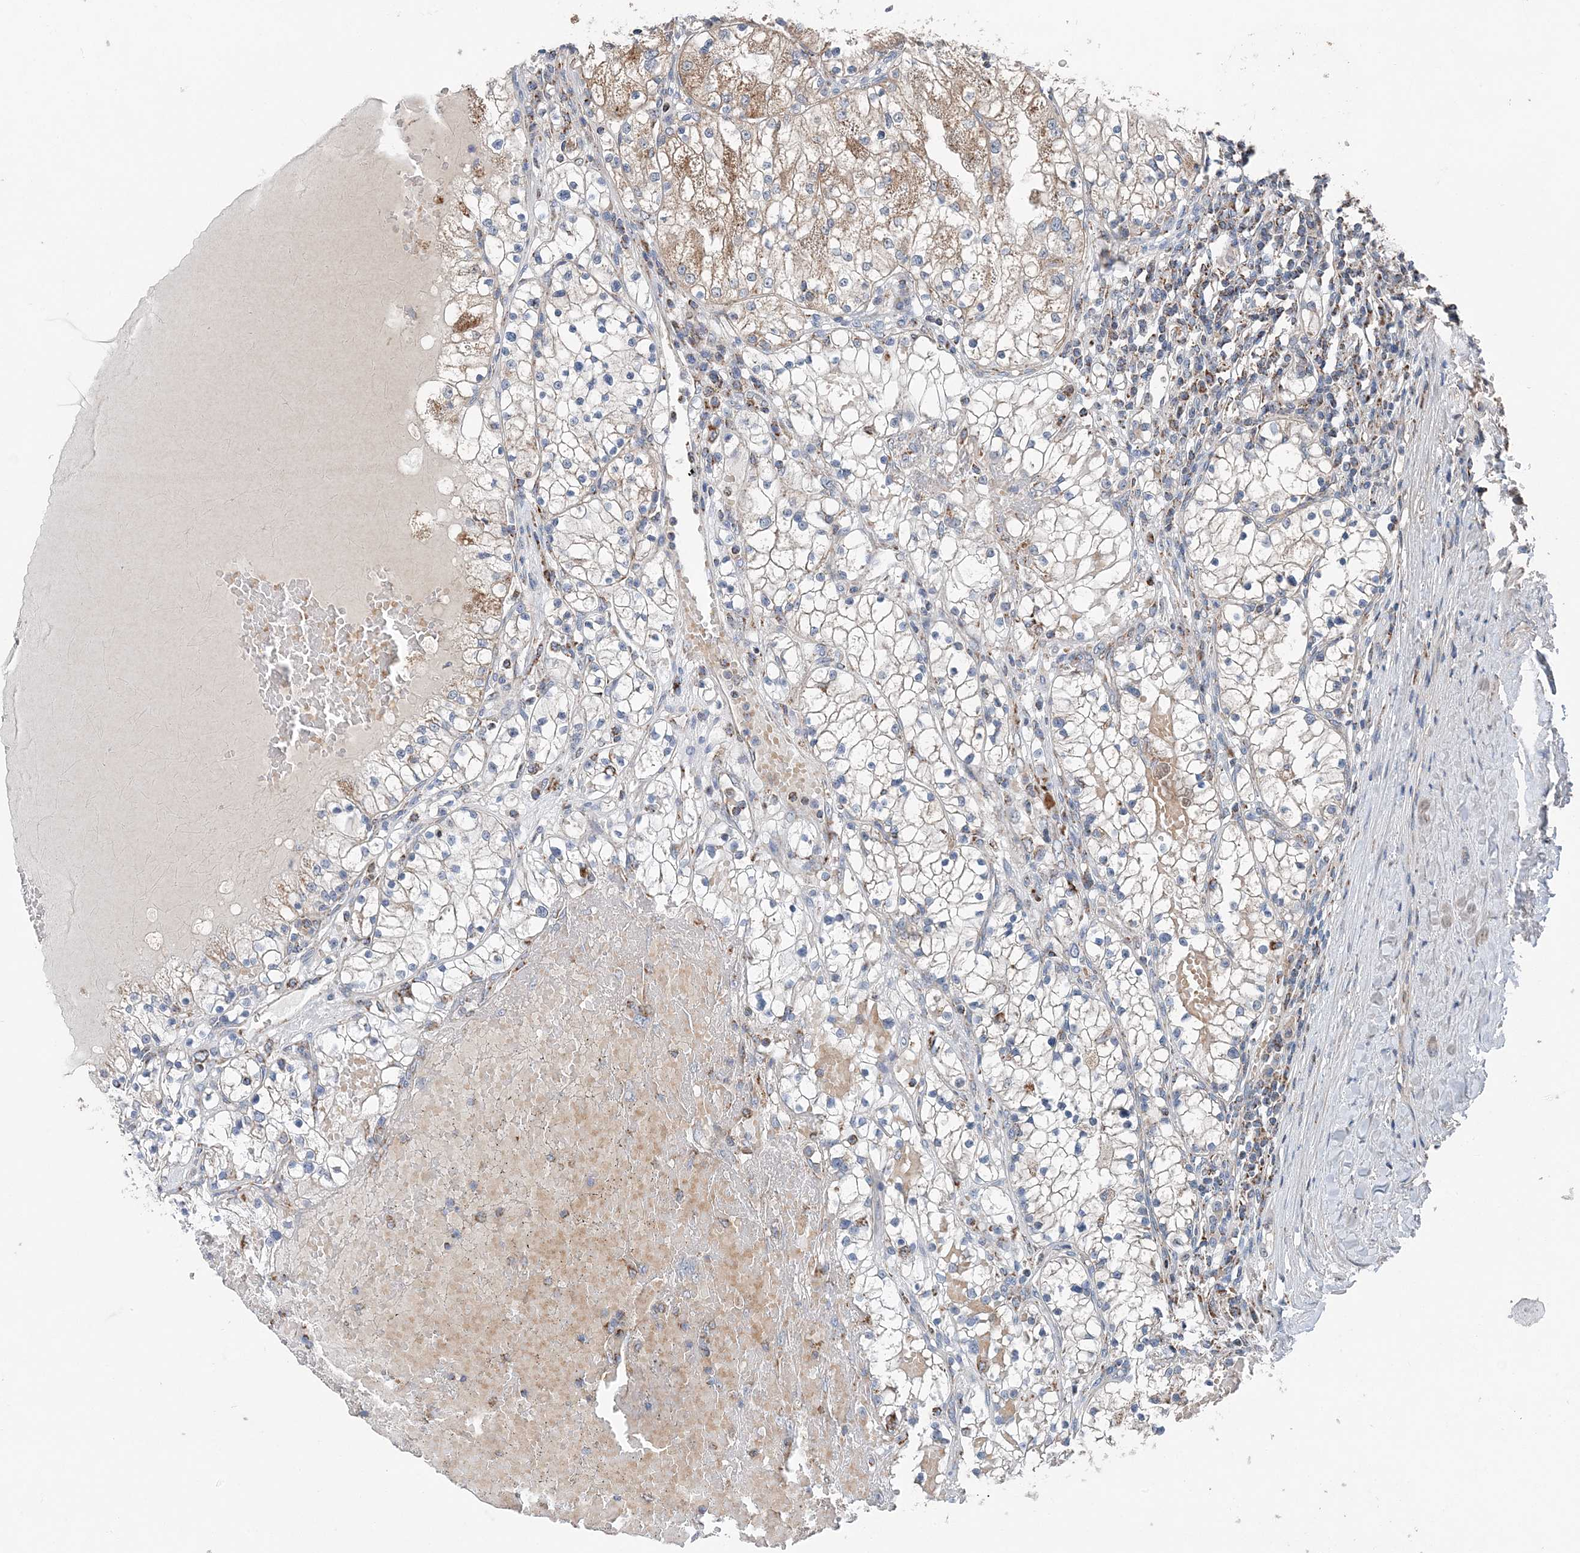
{"staining": {"intensity": "moderate", "quantity": "25%-75%", "location": "cytoplasmic/membranous"}, "tissue": "renal cancer", "cell_type": "Tumor cells", "image_type": "cancer", "snomed": [{"axis": "morphology", "description": "Normal tissue, NOS"}, {"axis": "morphology", "description": "Adenocarcinoma, NOS"}, {"axis": "topography", "description": "Kidney"}], "caption": "Adenocarcinoma (renal) stained with a brown dye displays moderate cytoplasmic/membranous positive positivity in approximately 25%-75% of tumor cells.", "gene": "SPRY2", "patient": {"sex": "male", "age": 68}}